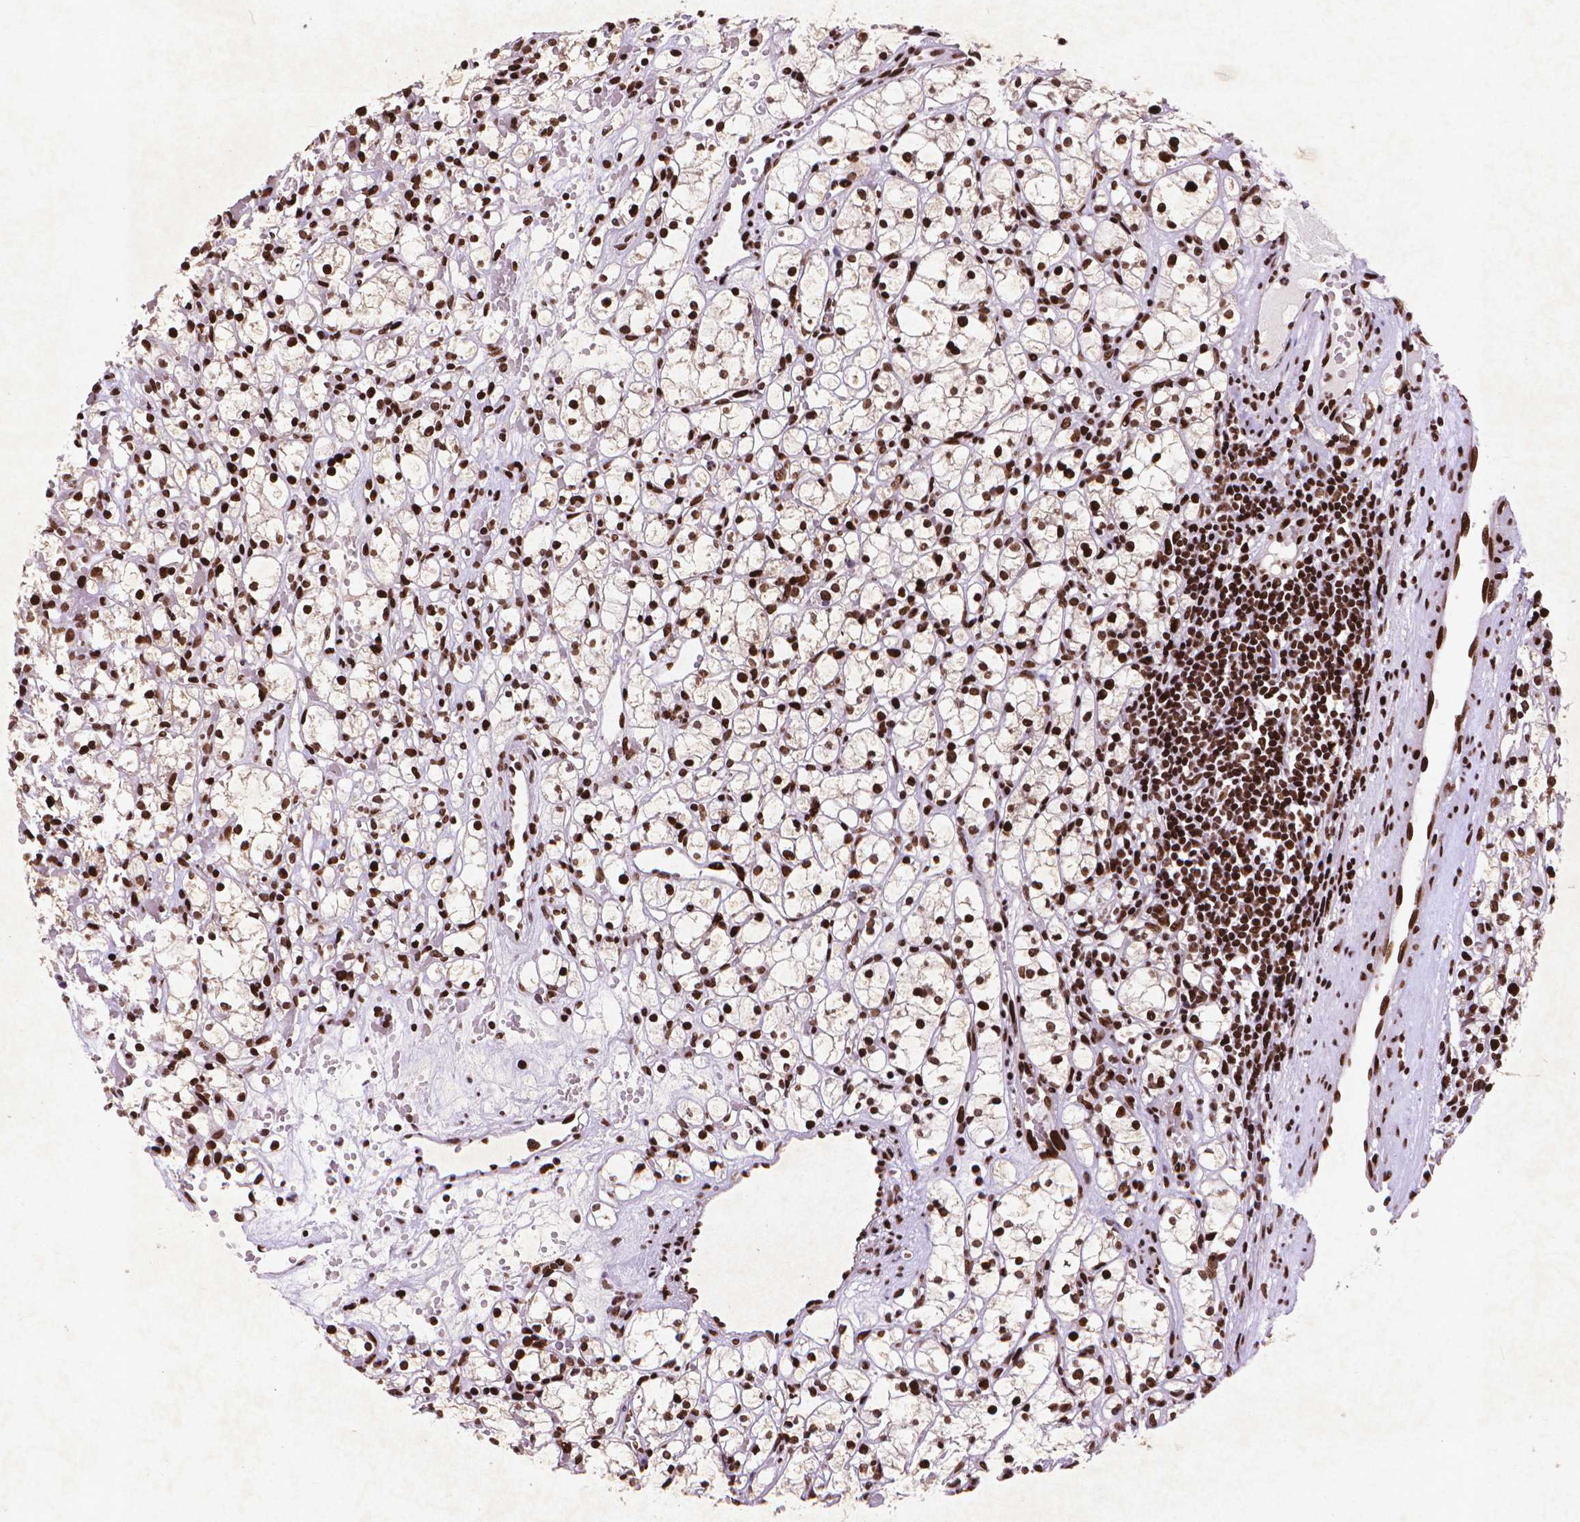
{"staining": {"intensity": "strong", "quantity": ">75%", "location": "cytoplasmic/membranous,nuclear"}, "tissue": "renal cancer", "cell_type": "Tumor cells", "image_type": "cancer", "snomed": [{"axis": "morphology", "description": "Adenocarcinoma, NOS"}, {"axis": "topography", "description": "Kidney"}], "caption": "Human renal cancer (adenocarcinoma) stained for a protein (brown) shows strong cytoplasmic/membranous and nuclear positive positivity in approximately >75% of tumor cells.", "gene": "CITED2", "patient": {"sex": "female", "age": 59}}